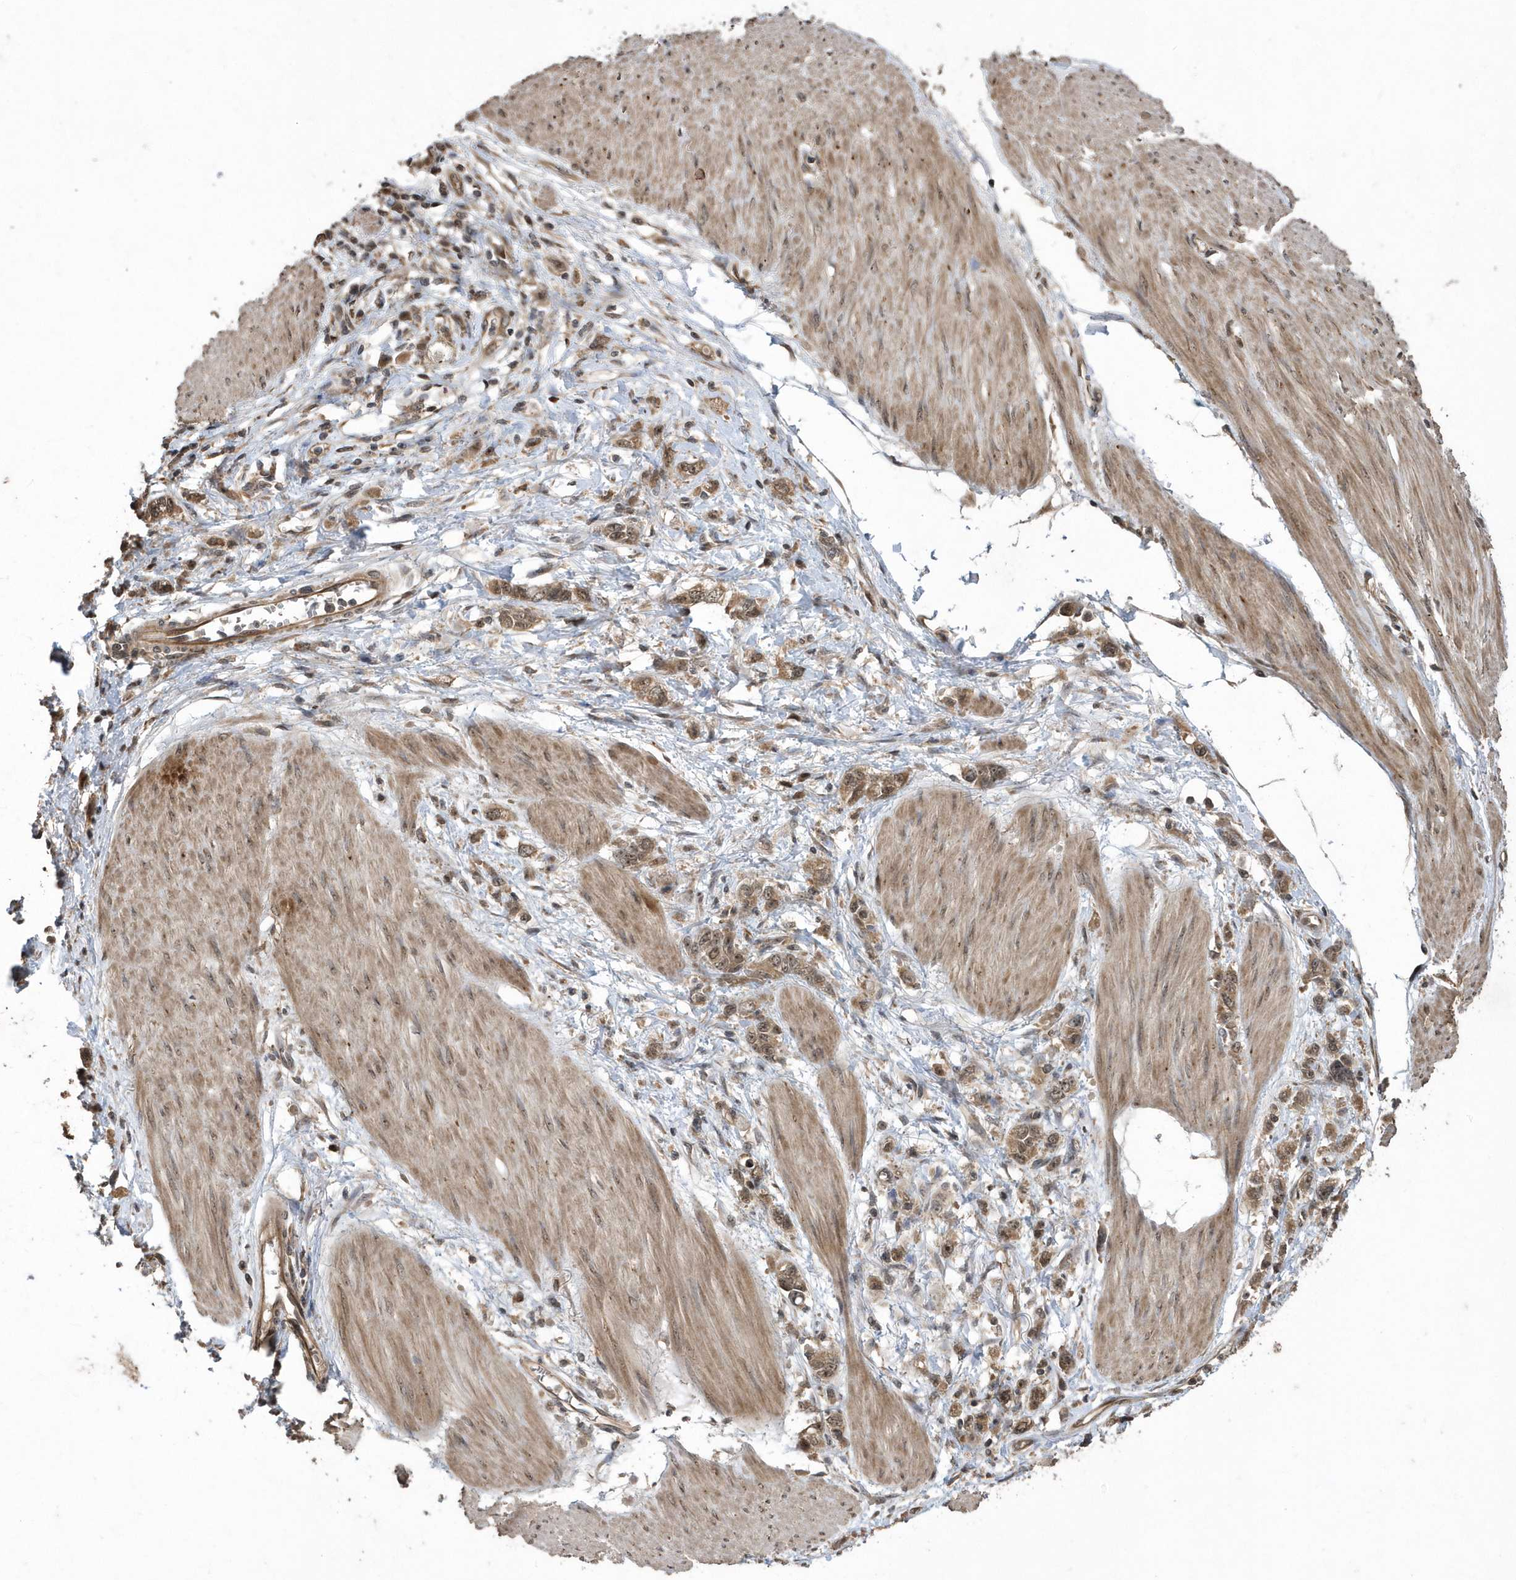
{"staining": {"intensity": "moderate", "quantity": ">75%", "location": "cytoplasmic/membranous"}, "tissue": "stomach cancer", "cell_type": "Tumor cells", "image_type": "cancer", "snomed": [{"axis": "morphology", "description": "Adenocarcinoma, NOS"}, {"axis": "topography", "description": "Stomach"}], "caption": "Human stomach cancer (adenocarcinoma) stained with a brown dye shows moderate cytoplasmic/membranous positive expression in about >75% of tumor cells.", "gene": "WASHC5", "patient": {"sex": "female", "age": 76}}